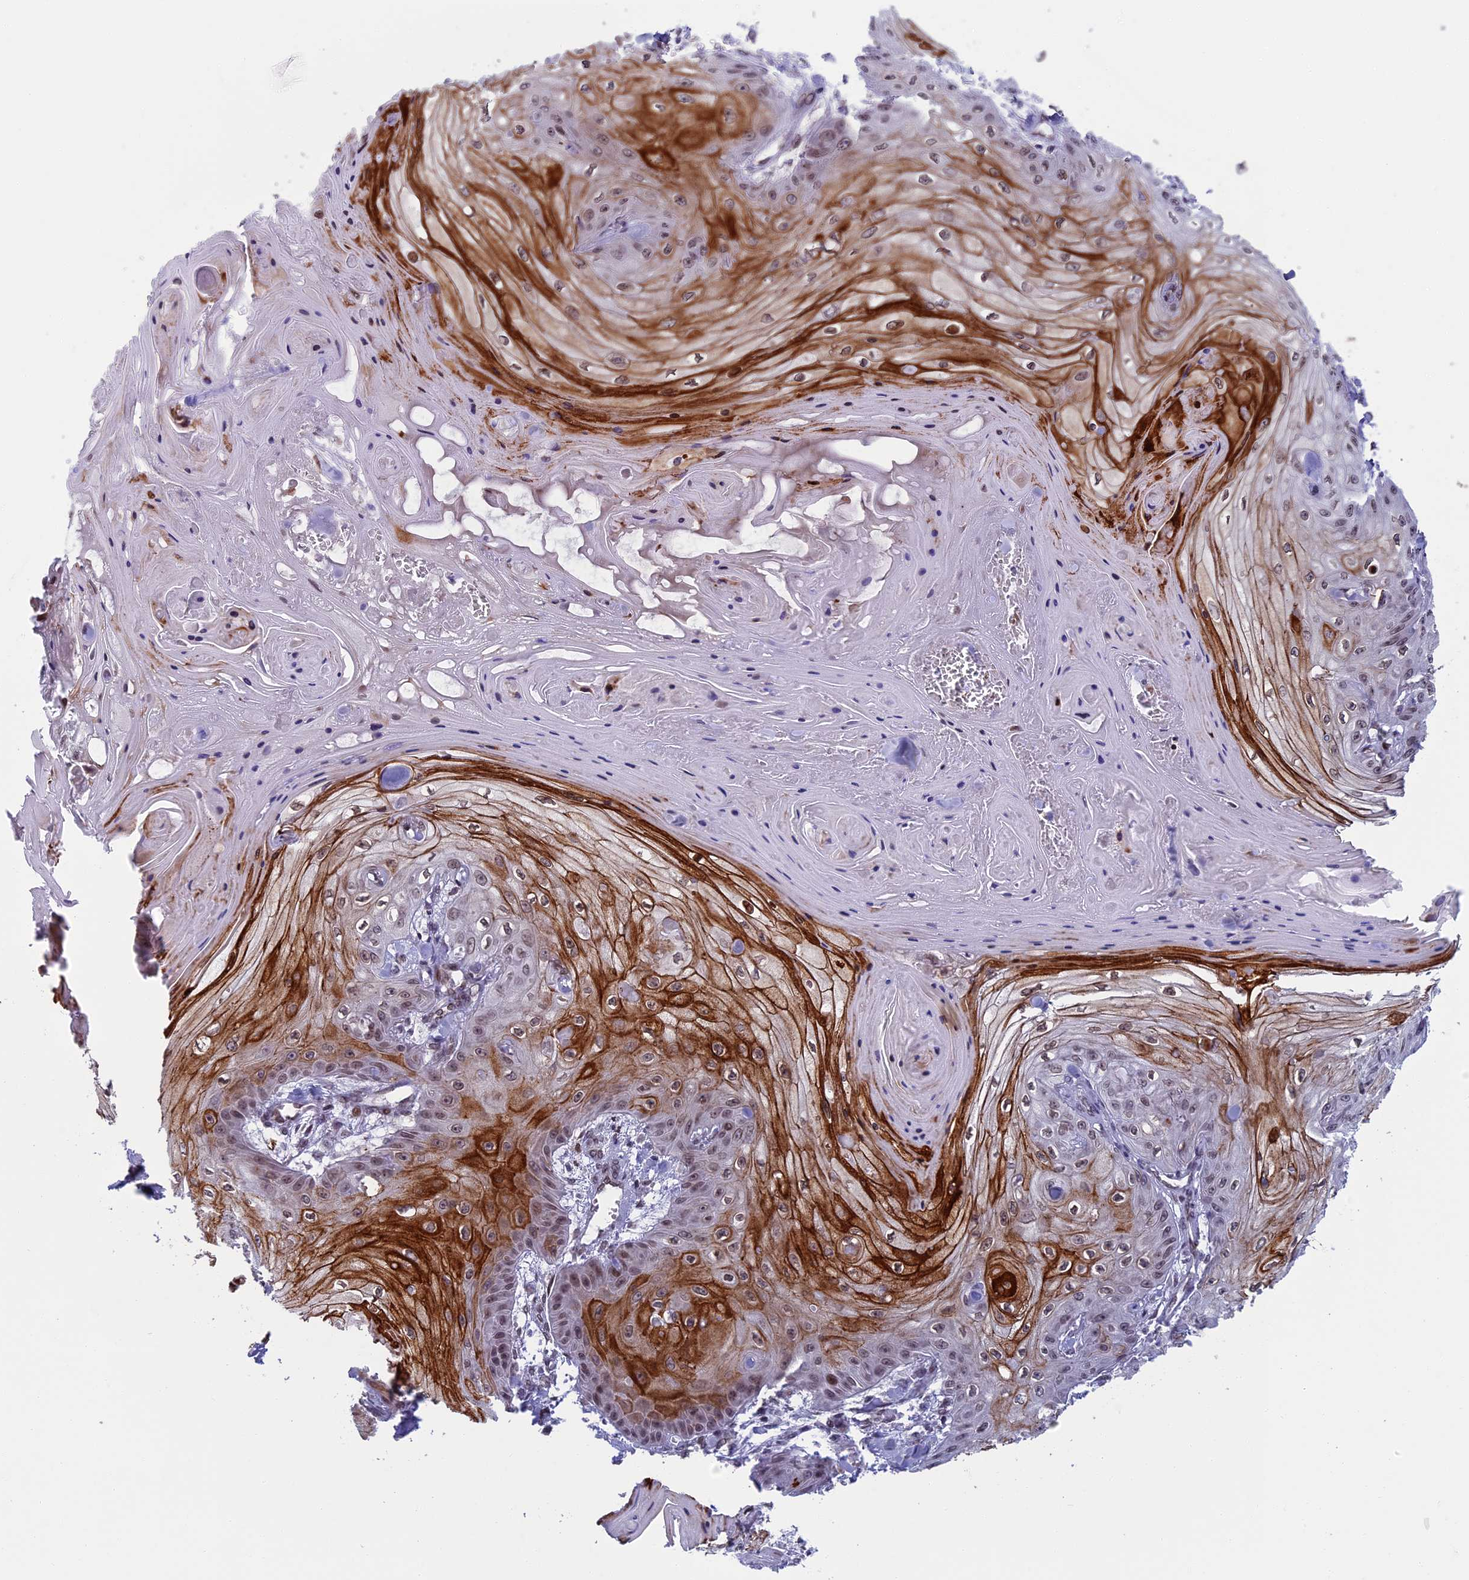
{"staining": {"intensity": "strong", "quantity": "25%-75%", "location": "cytoplasmic/membranous,nuclear"}, "tissue": "skin cancer", "cell_type": "Tumor cells", "image_type": "cancer", "snomed": [{"axis": "morphology", "description": "Squamous cell carcinoma, NOS"}, {"axis": "topography", "description": "Skin"}], "caption": "Protein staining of skin cancer (squamous cell carcinoma) tissue demonstrates strong cytoplasmic/membranous and nuclear positivity in about 25%-75% of tumor cells.", "gene": "GPSM1", "patient": {"sex": "male", "age": 74}}